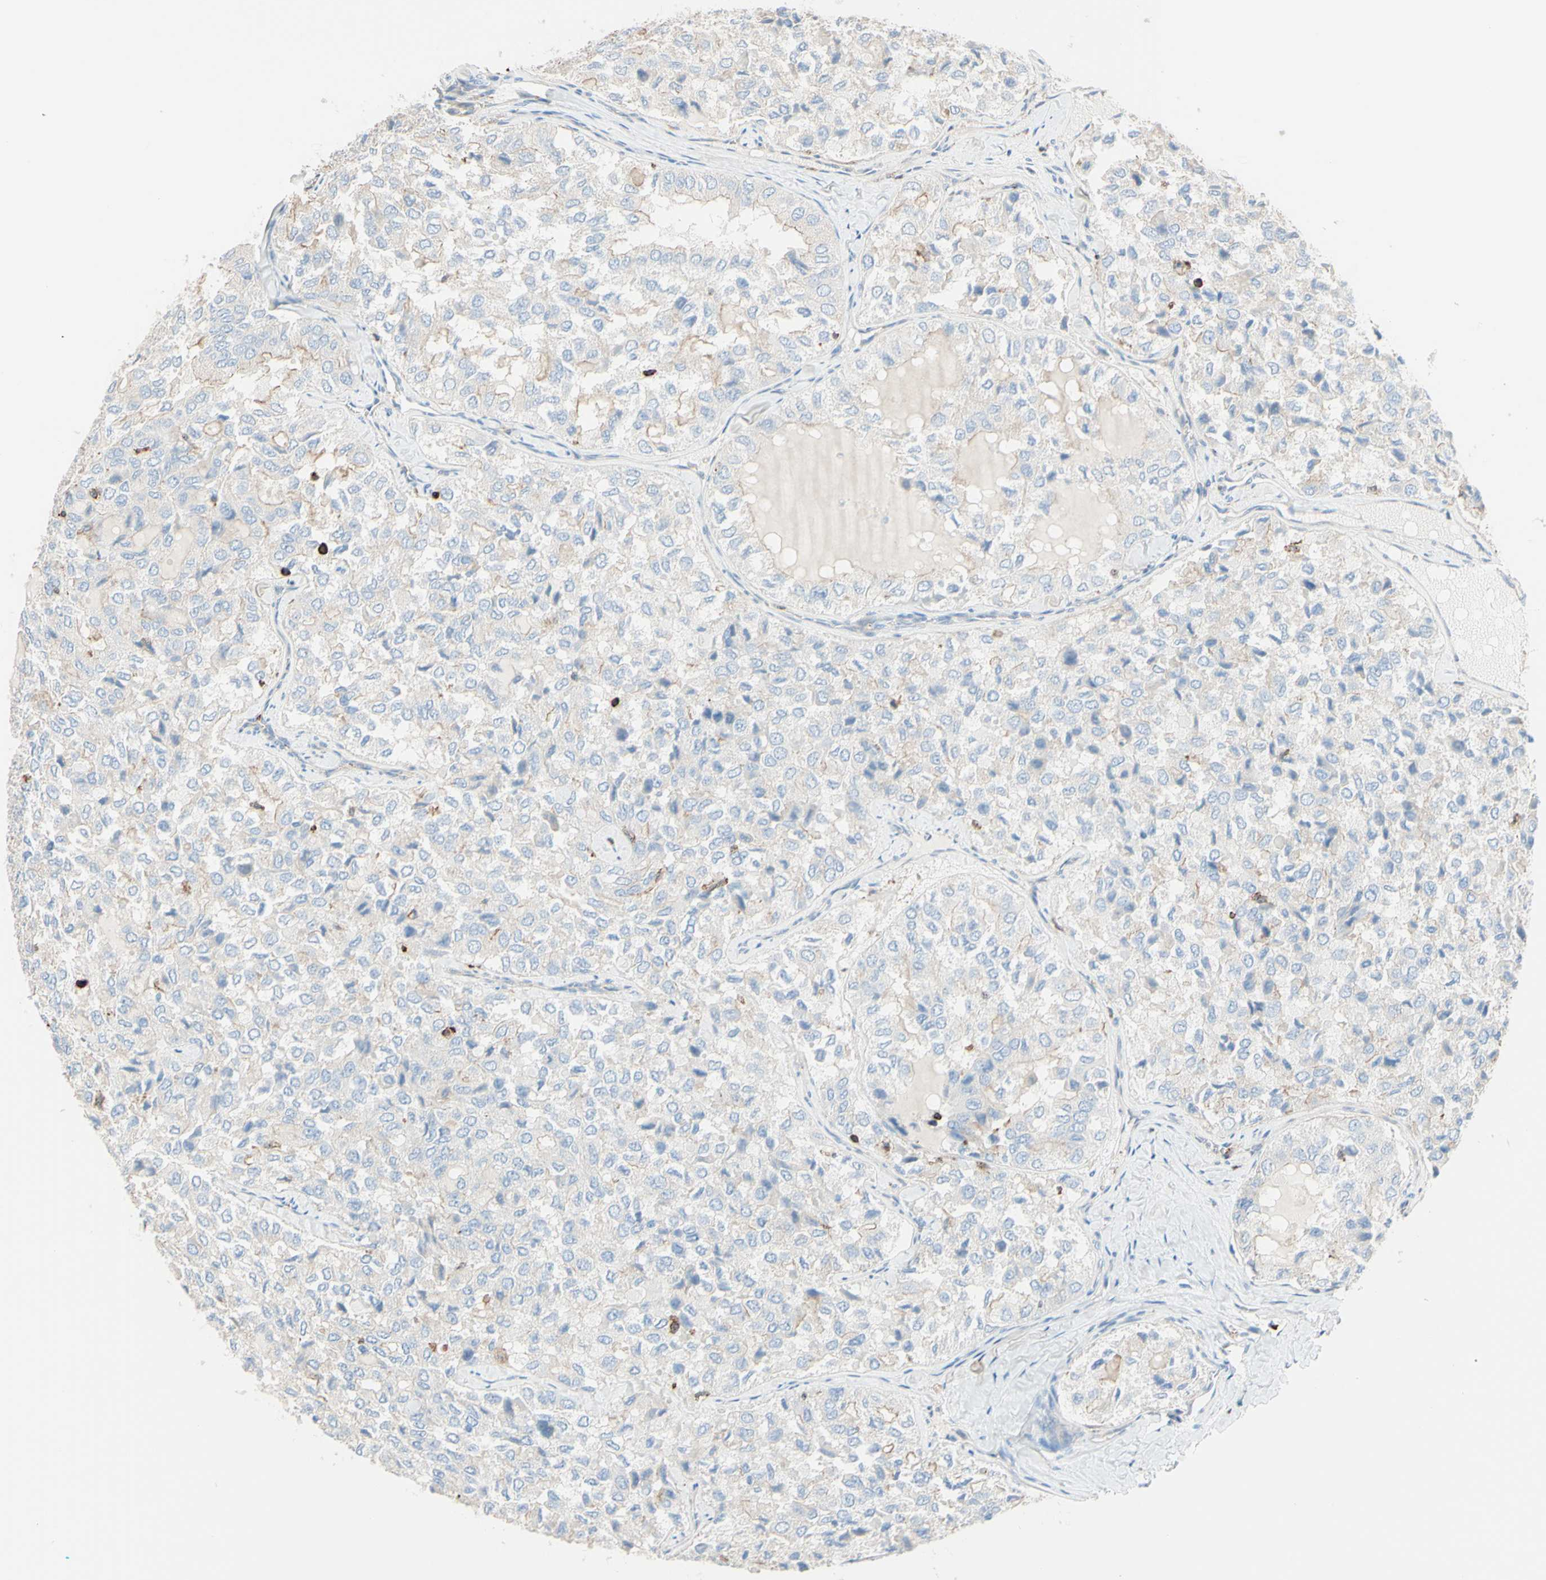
{"staining": {"intensity": "weak", "quantity": "<25%", "location": "cytoplasmic/membranous"}, "tissue": "thyroid cancer", "cell_type": "Tumor cells", "image_type": "cancer", "snomed": [{"axis": "morphology", "description": "Follicular adenoma carcinoma, NOS"}, {"axis": "topography", "description": "Thyroid gland"}], "caption": "Tumor cells are negative for protein expression in human thyroid follicular adenoma carcinoma.", "gene": "SEMA4C", "patient": {"sex": "male", "age": 75}}